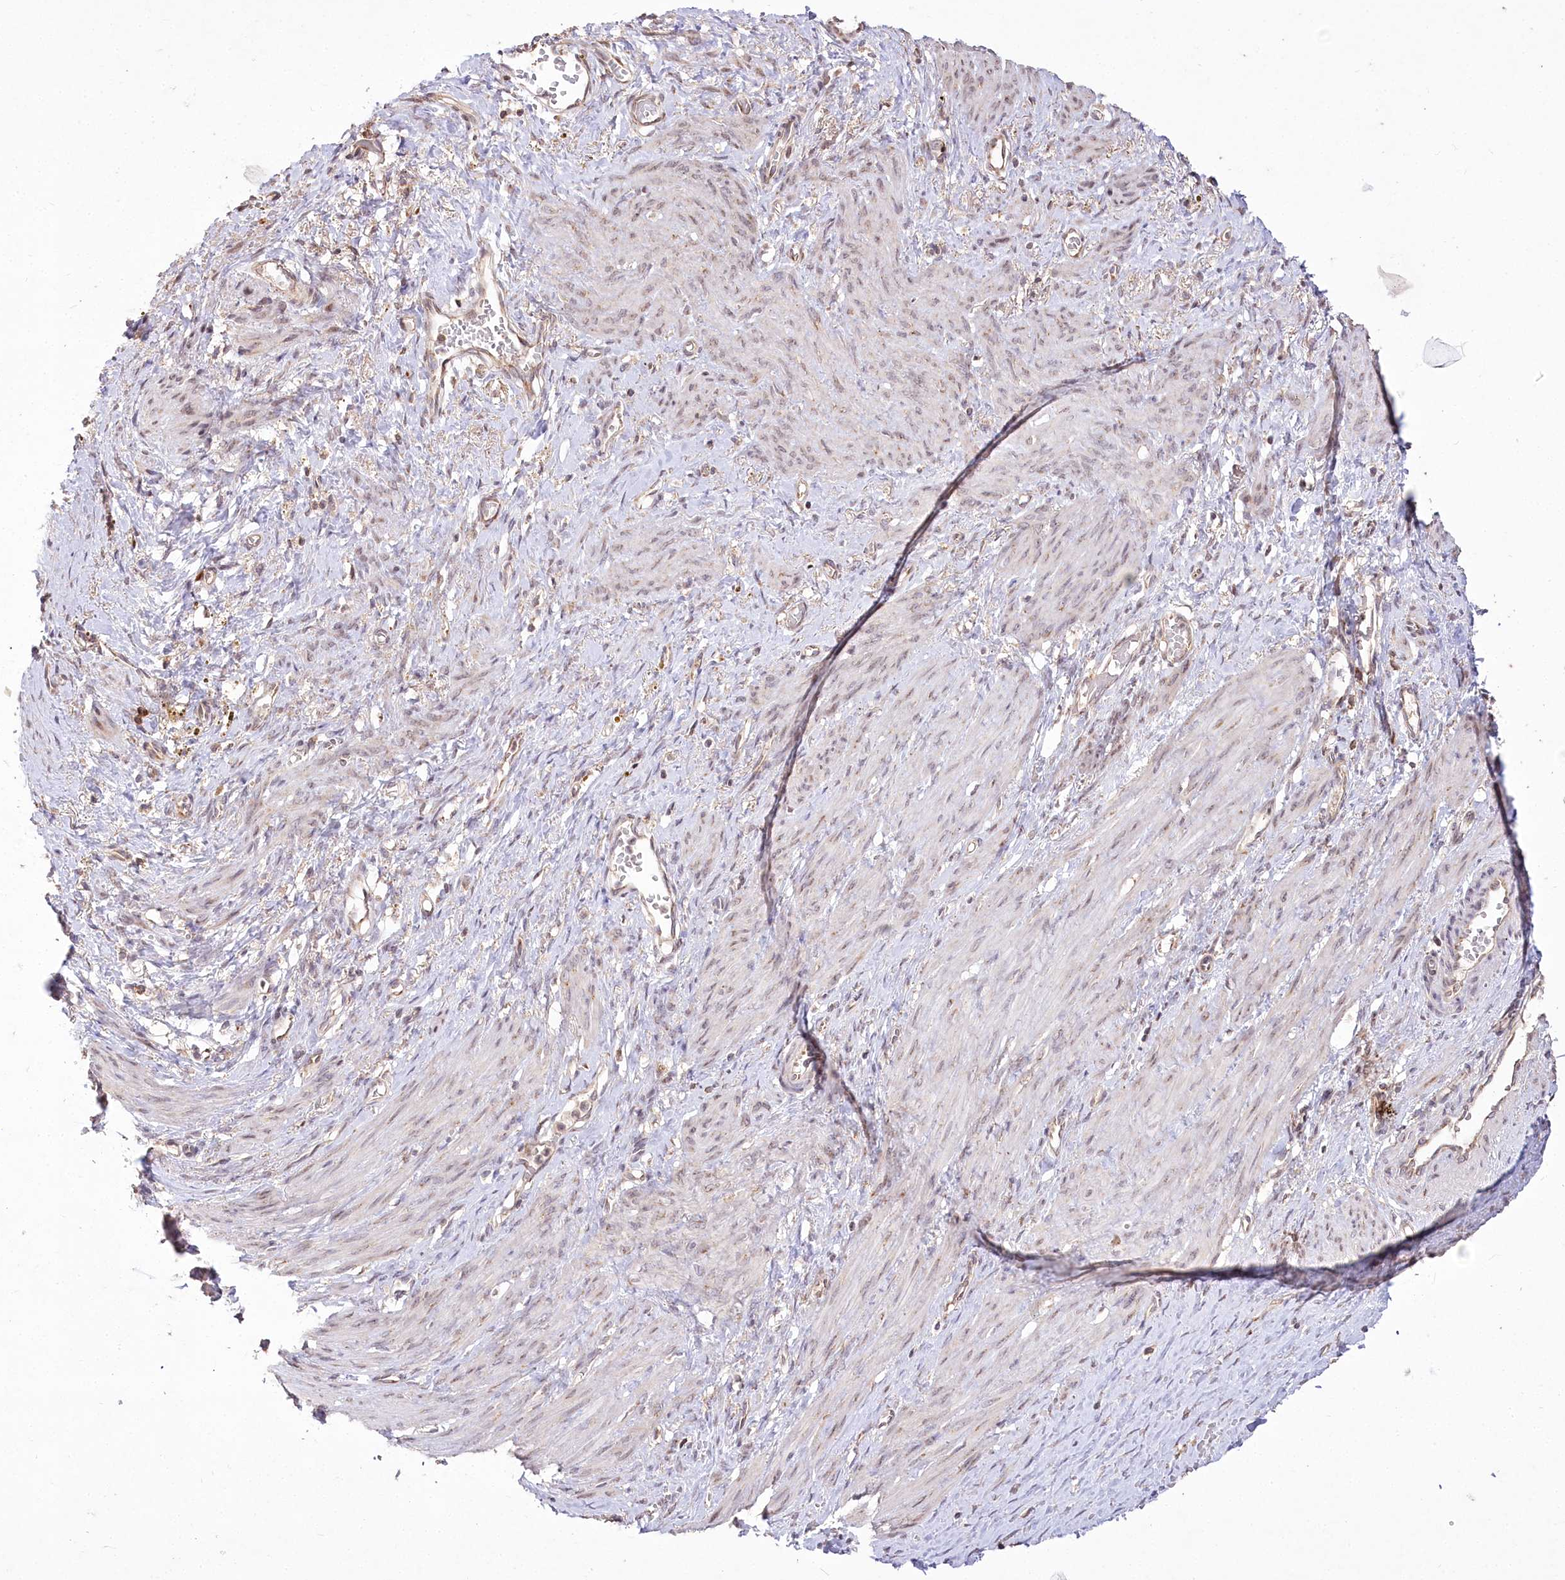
{"staining": {"intensity": "weak", "quantity": "25%-75%", "location": "nuclear"}, "tissue": "smooth muscle", "cell_type": "Smooth muscle cells", "image_type": "normal", "snomed": [{"axis": "morphology", "description": "Normal tissue, NOS"}, {"axis": "topography", "description": "Endometrium"}], "caption": "Smooth muscle stained for a protein (brown) reveals weak nuclear positive expression in about 25%-75% of smooth muscle cells.", "gene": "STT3B", "patient": {"sex": "female", "age": 33}}